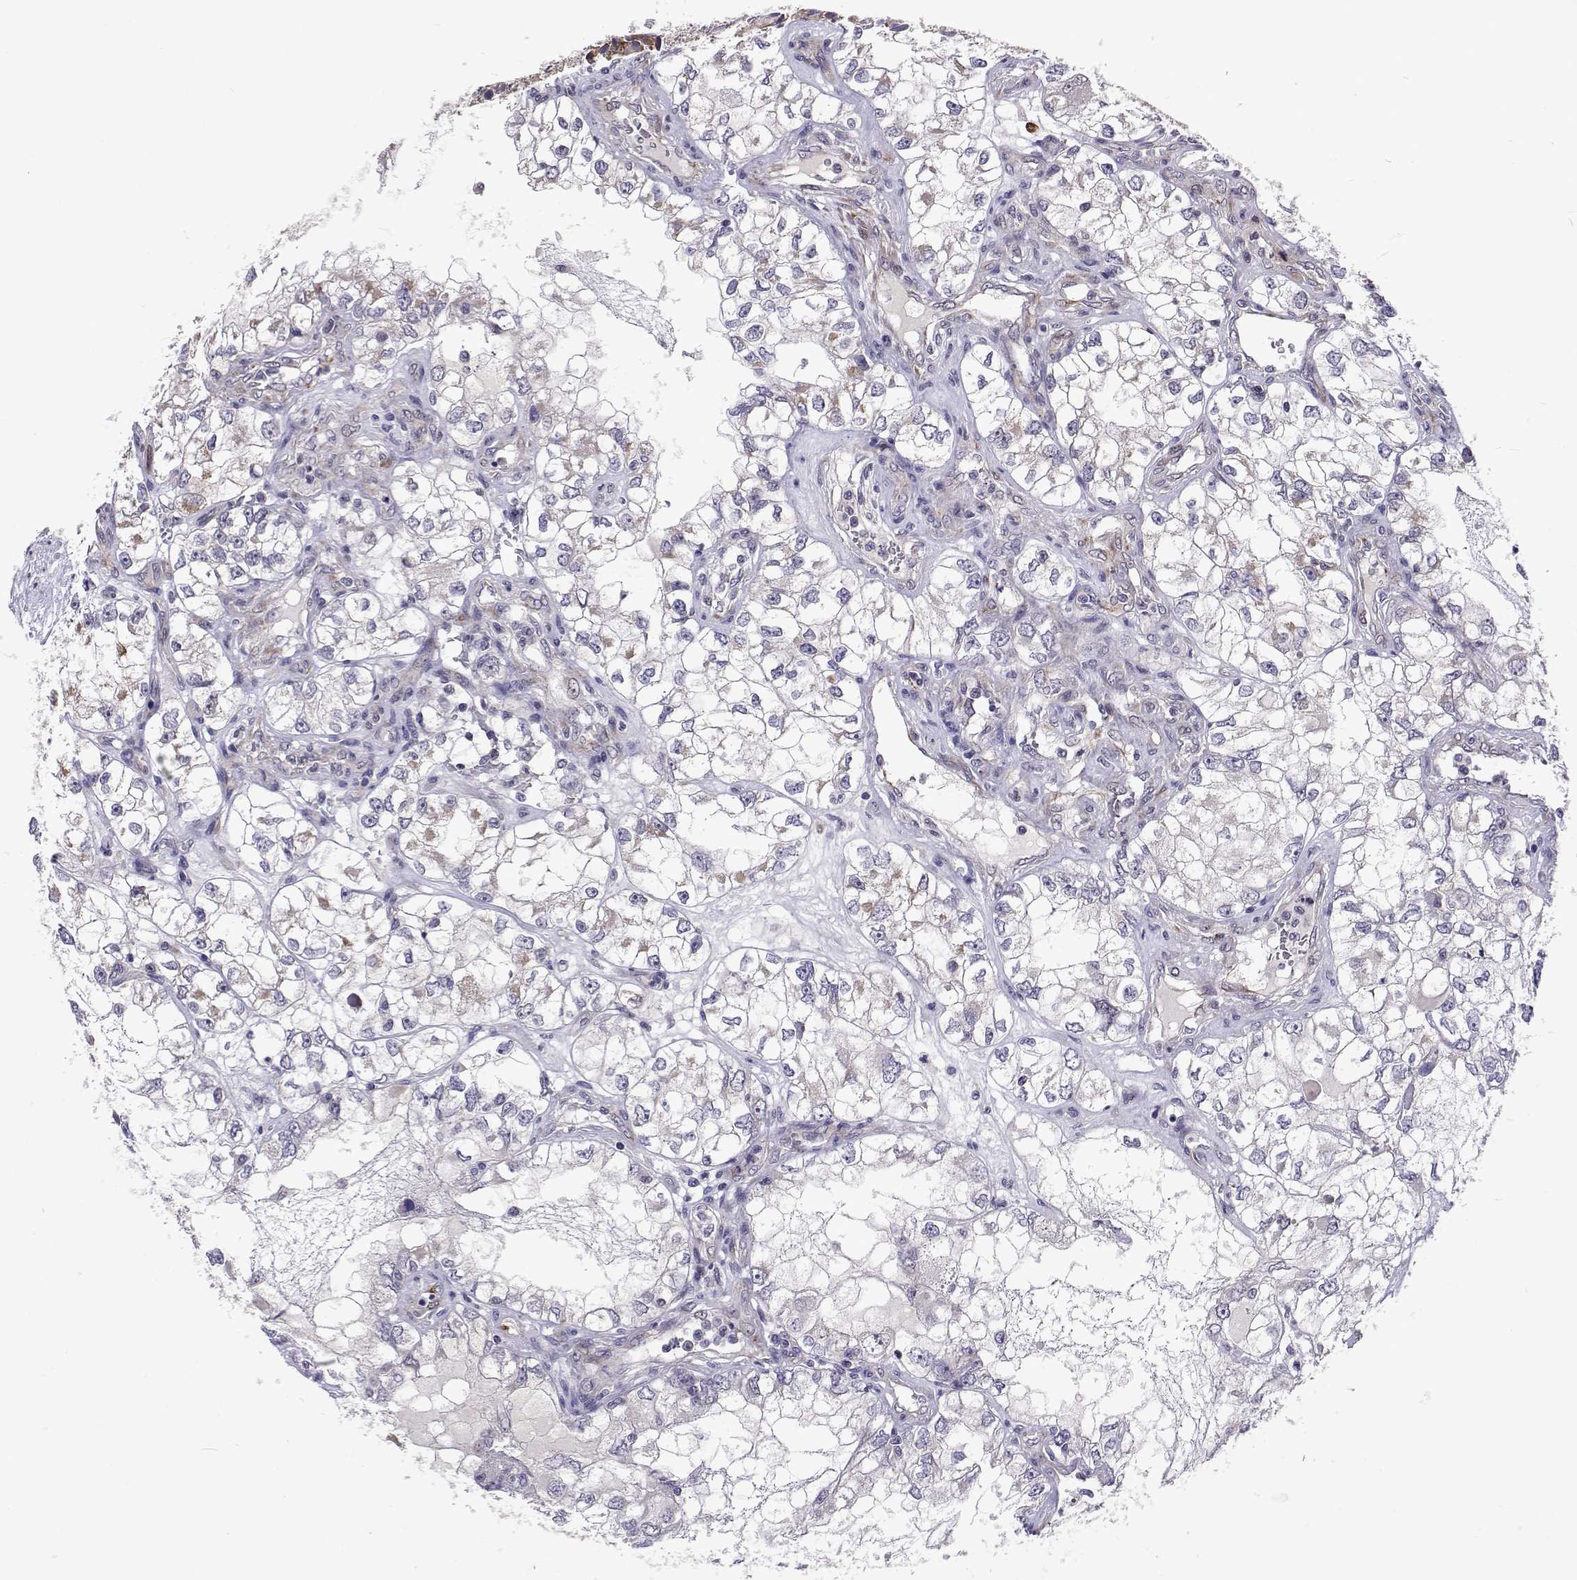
{"staining": {"intensity": "negative", "quantity": "none", "location": "none"}, "tissue": "renal cancer", "cell_type": "Tumor cells", "image_type": "cancer", "snomed": [{"axis": "morphology", "description": "Adenocarcinoma, NOS"}, {"axis": "topography", "description": "Kidney"}], "caption": "This is an immunohistochemistry histopathology image of renal cancer. There is no positivity in tumor cells.", "gene": "DHTKD1", "patient": {"sex": "female", "age": 59}}